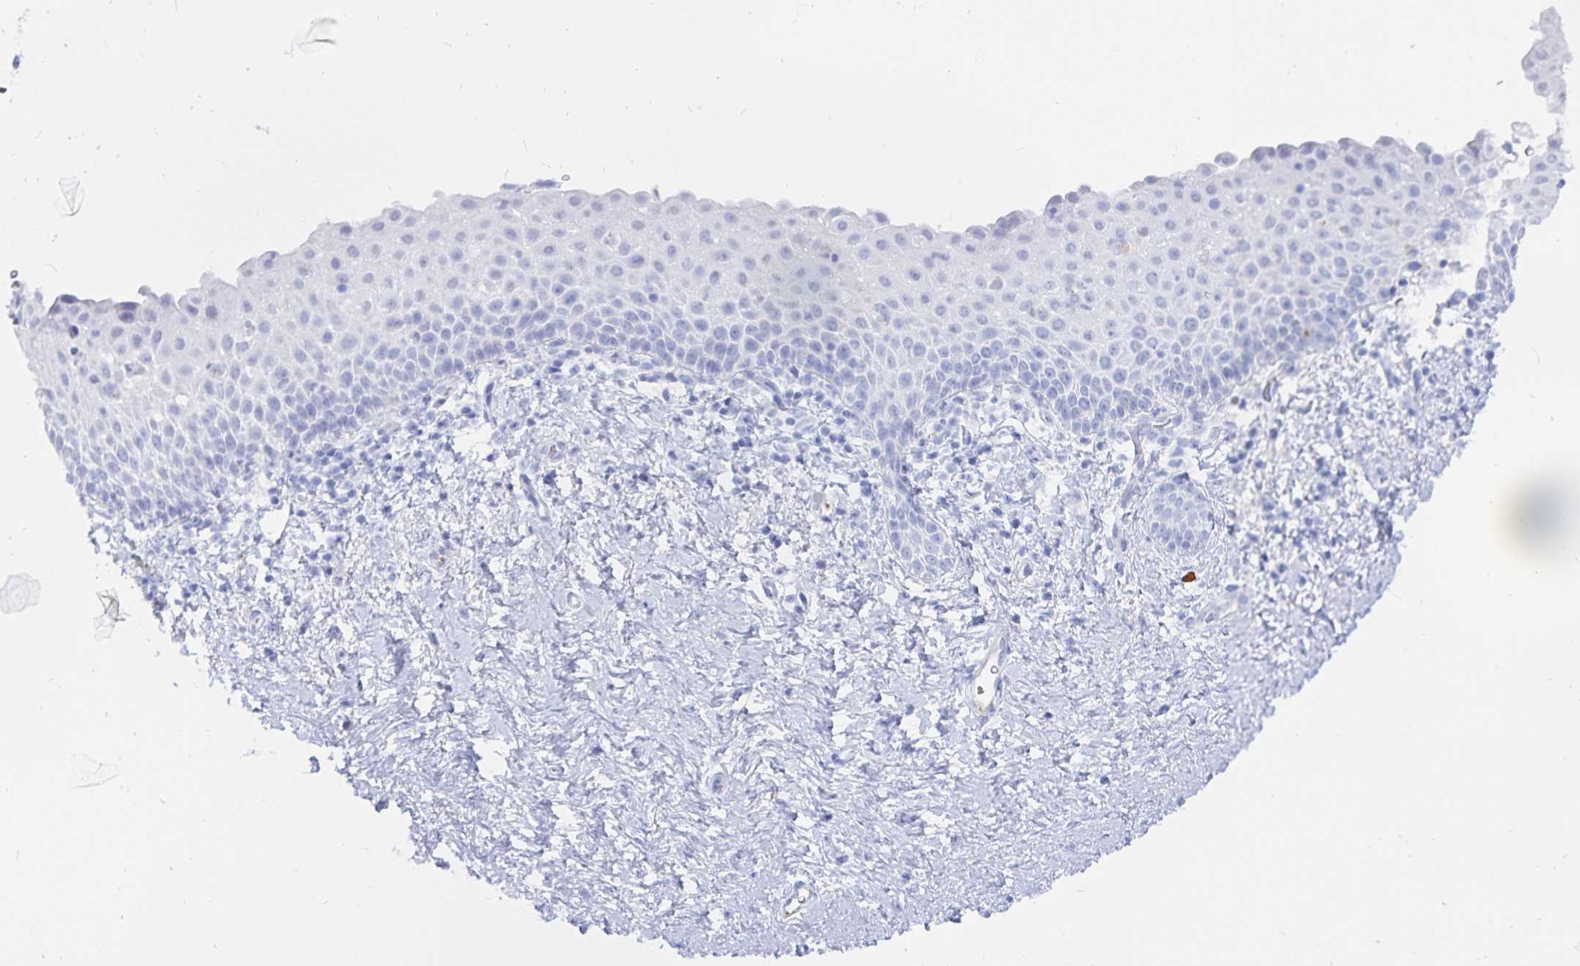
{"staining": {"intensity": "negative", "quantity": "none", "location": "none"}, "tissue": "vagina", "cell_type": "Squamous epithelial cells", "image_type": "normal", "snomed": [{"axis": "morphology", "description": "Normal tissue, NOS"}, {"axis": "topography", "description": "Vagina"}], "caption": "This micrograph is of benign vagina stained with immunohistochemistry (IHC) to label a protein in brown with the nuclei are counter-stained blue. There is no staining in squamous epithelial cells. Nuclei are stained in blue.", "gene": "INSL5", "patient": {"sex": "female", "age": 61}}